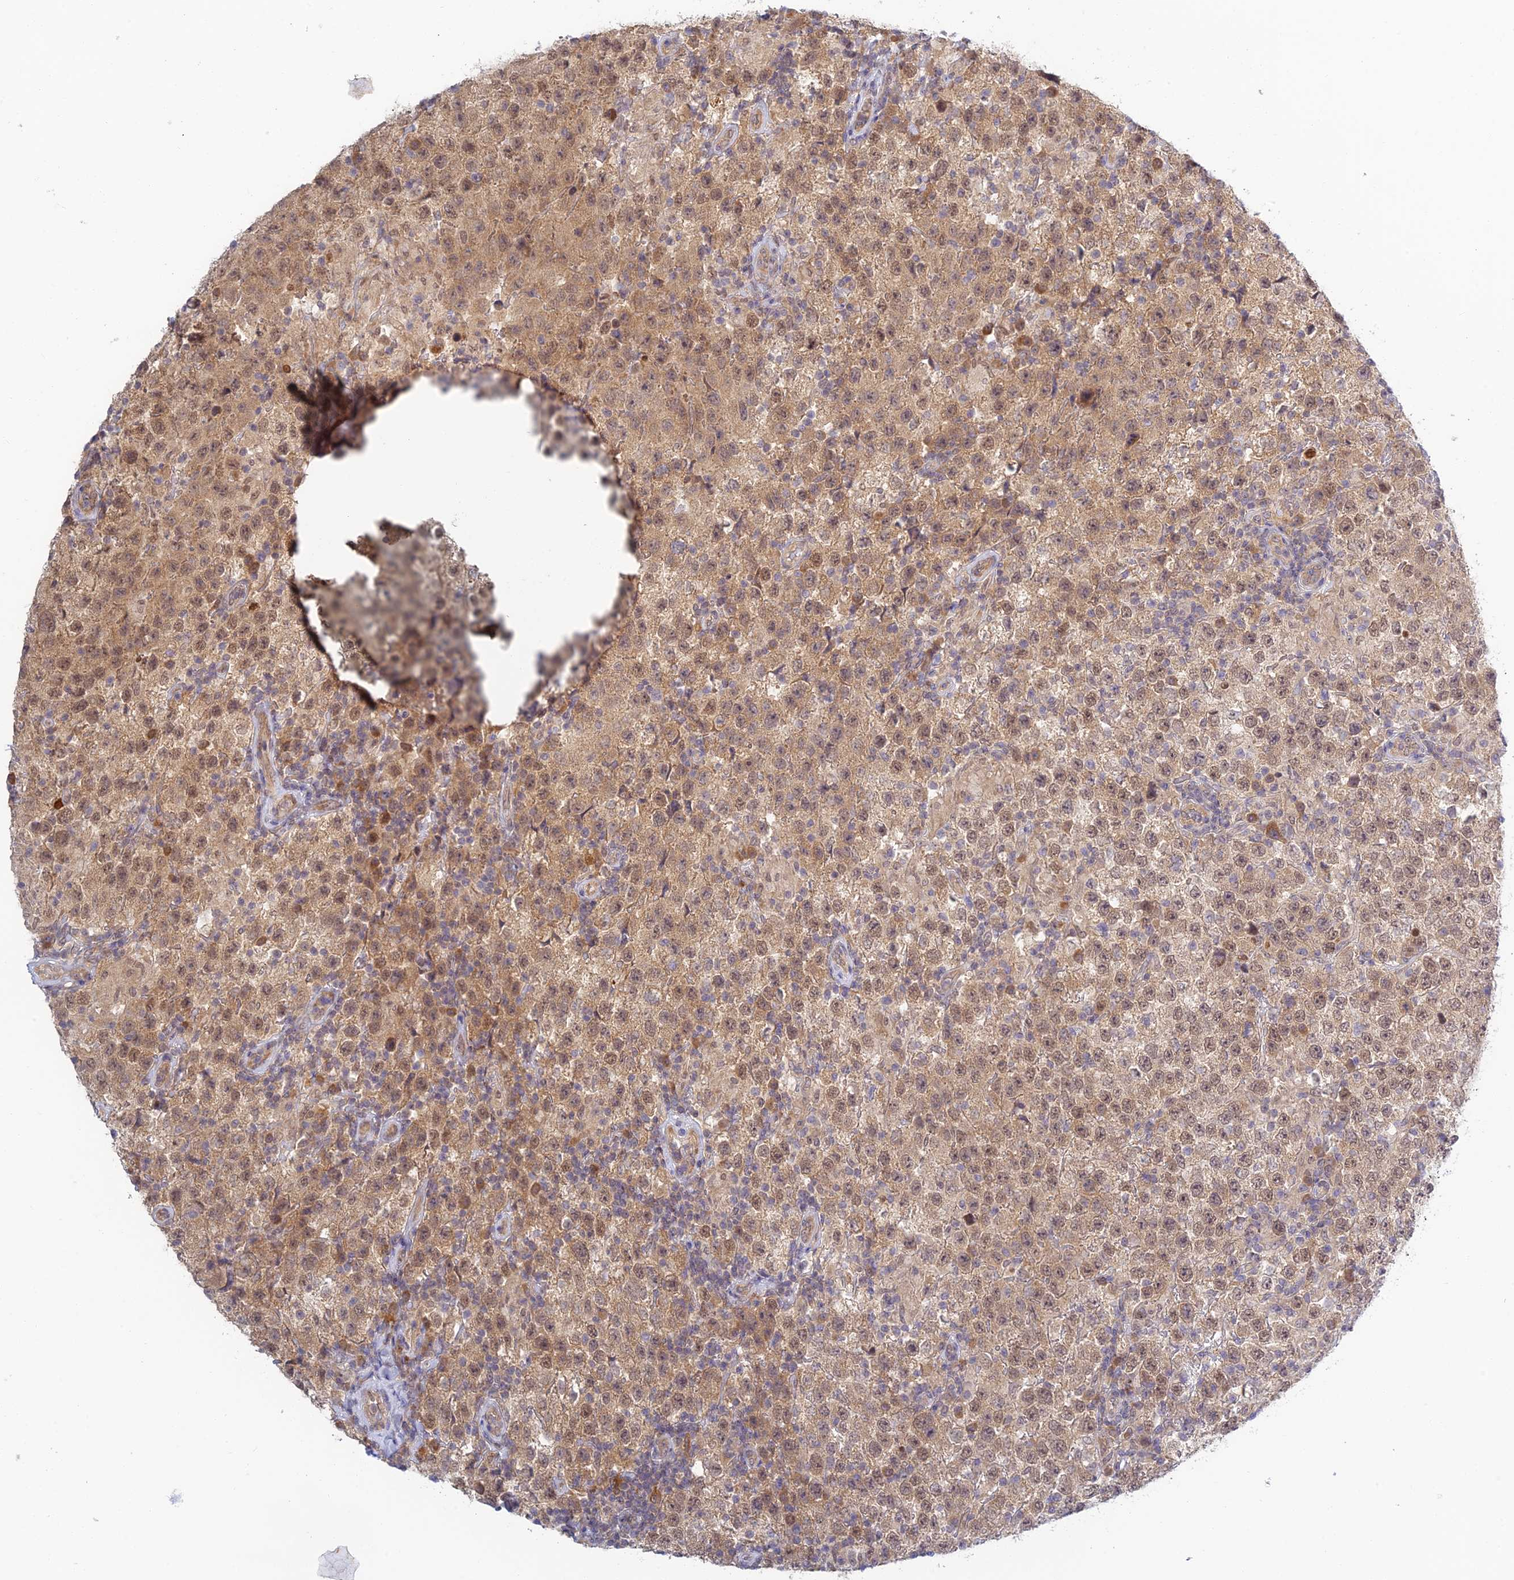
{"staining": {"intensity": "moderate", "quantity": ">75%", "location": "cytoplasmic/membranous,nuclear"}, "tissue": "testis cancer", "cell_type": "Tumor cells", "image_type": "cancer", "snomed": [{"axis": "morphology", "description": "Seminoma, NOS"}, {"axis": "morphology", "description": "Carcinoma, Embryonal, NOS"}, {"axis": "topography", "description": "Testis"}], "caption": "Immunohistochemical staining of testis seminoma exhibits medium levels of moderate cytoplasmic/membranous and nuclear positivity in about >75% of tumor cells.", "gene": "SKIC8", "patient": {"sex": "male", "age": 41}}